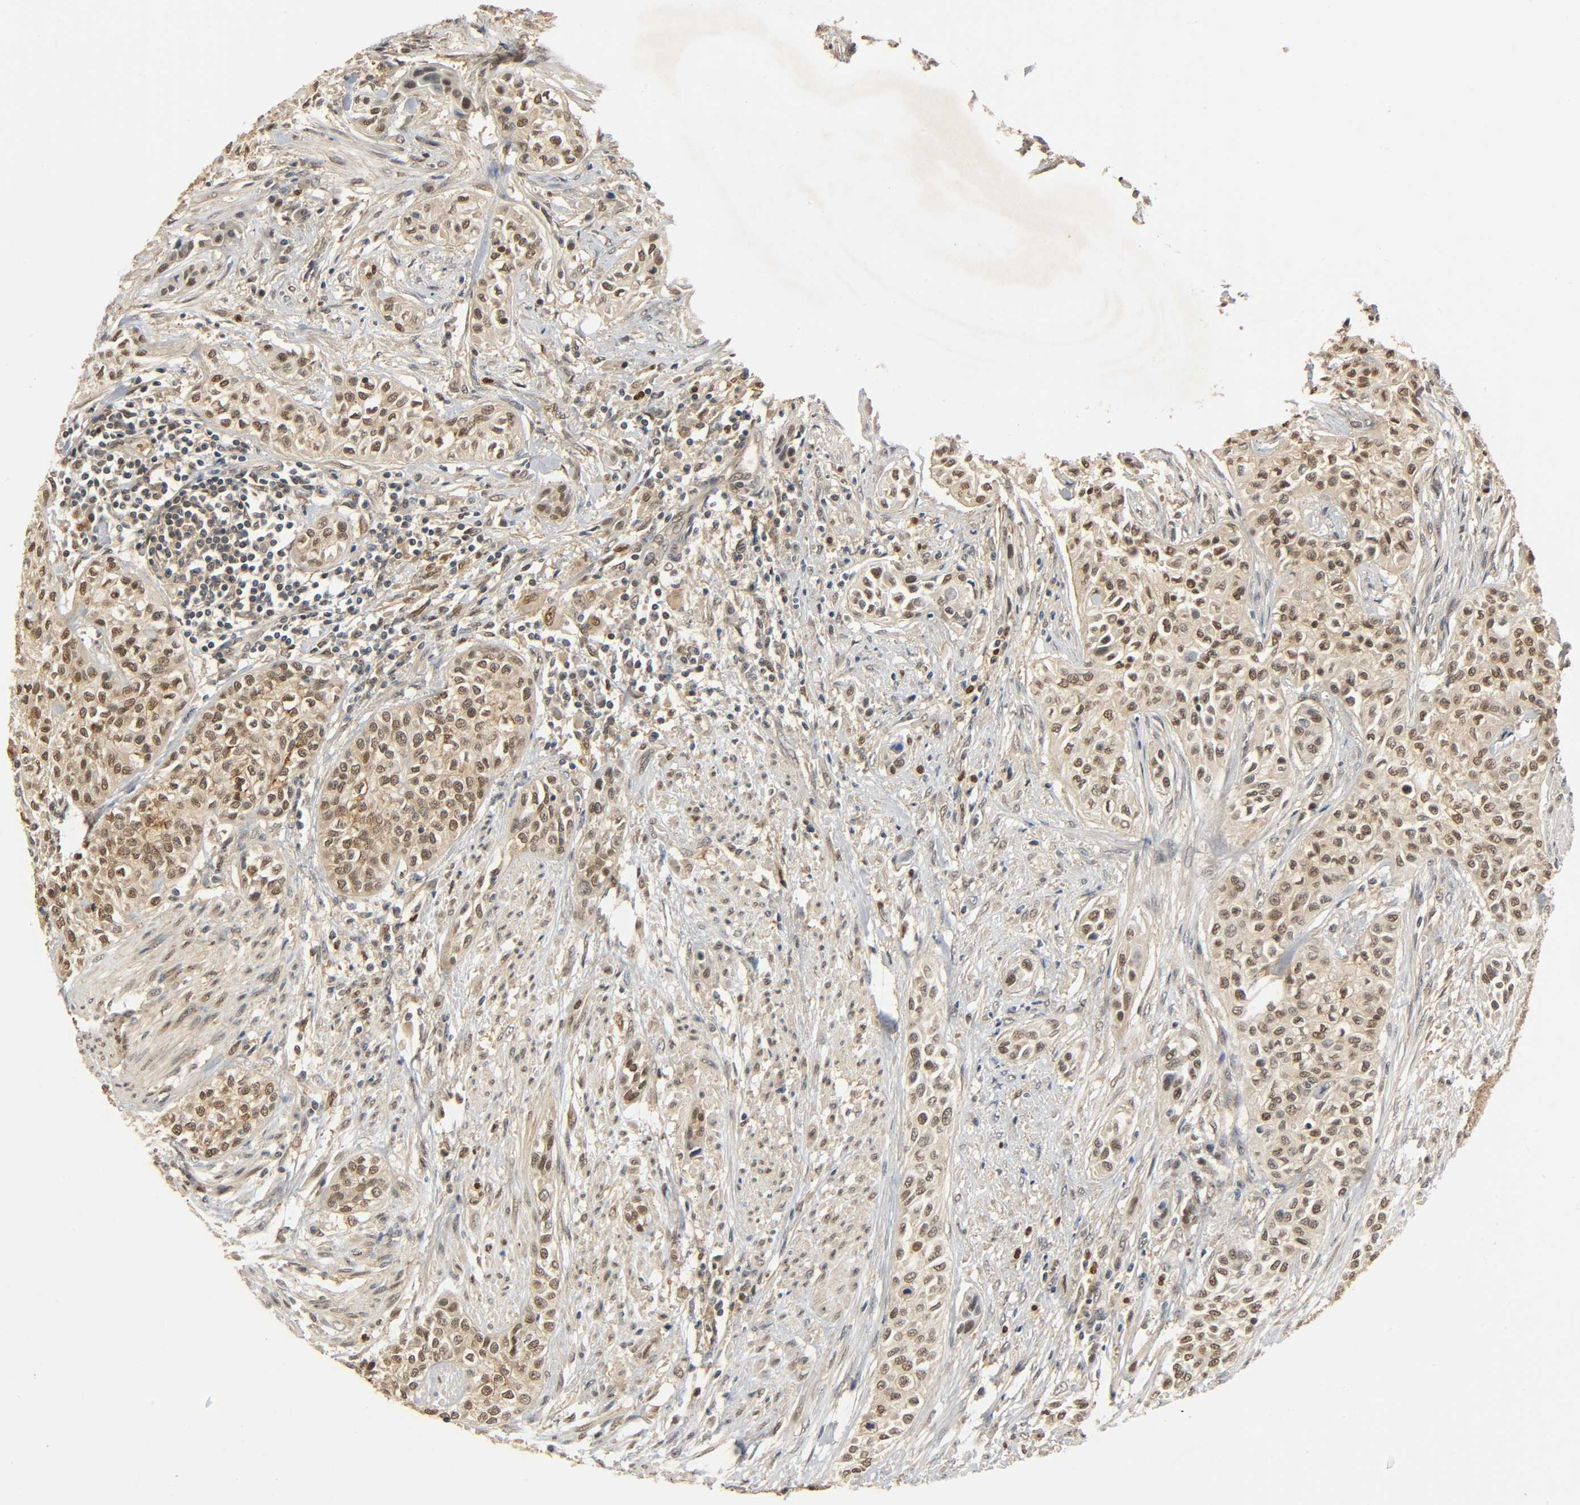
{"staining": {"intensity": "moderate", "quantity": ">75%", "location": "cytoplasmic/membranous,nuclear"}, "tissue": "urothelial cancer", "cell_type": "Tumor cells", "image_type": "cancer", "snomed": [{"axis": "morphology", "description": "Urothelial carcinoma, High grade"}, {"axis": "topography", "description": "Urinary bladder"}], "caption": "This is an image of immunohistochemistry (IHC) staining of high-grade urothelial carcinoma, which shows moderate positivity in the cytoplasmic/membranous and nuclear of tumor cells.", "gene": "ZFPM2", "patient": {"sex": "male", "age": 74}}